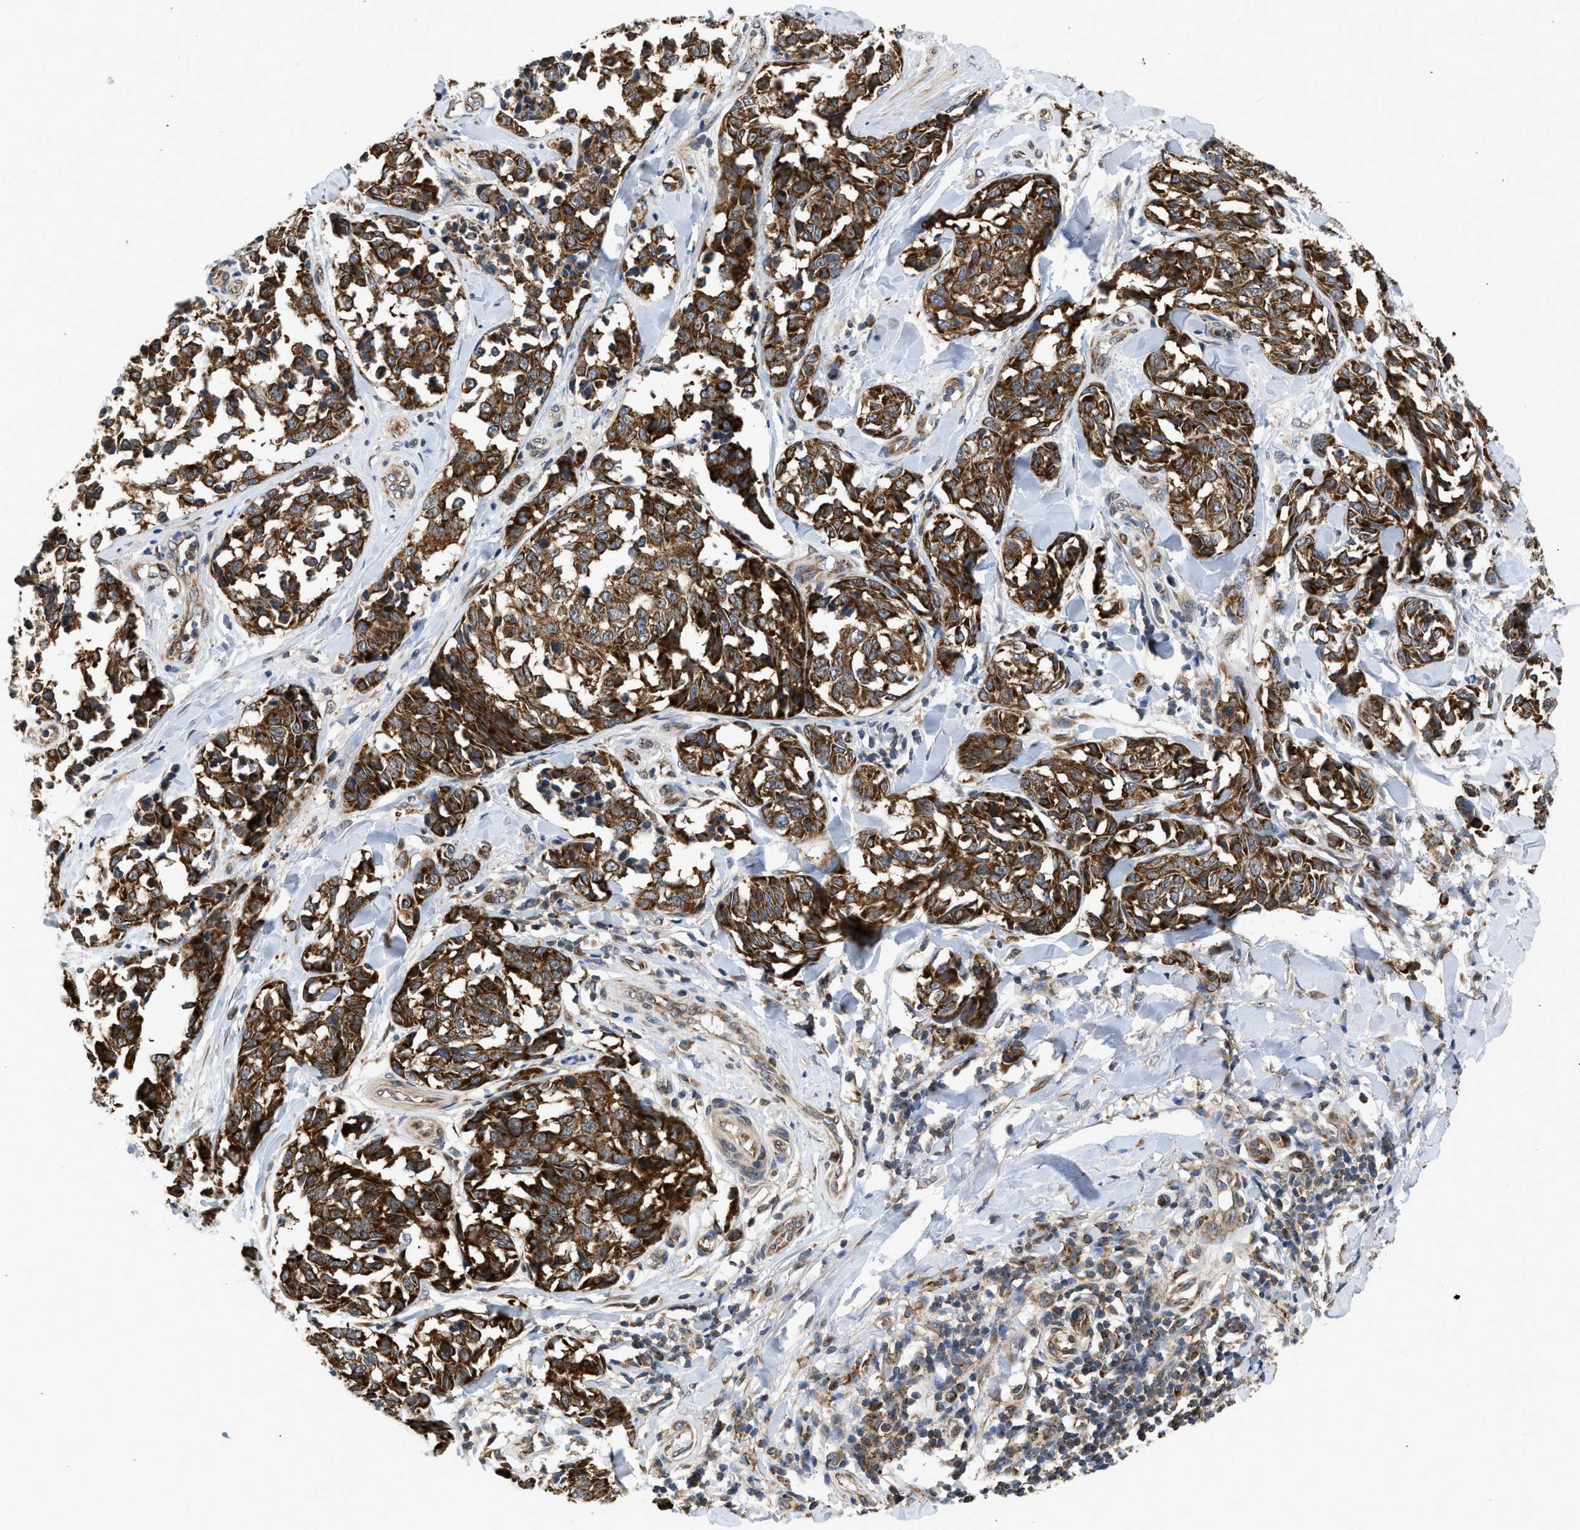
{"staining": {"intensity": "strong", "quantity": ">75%", "location": "cytoplasmic/membranous"}, "tissue": "melanoma", "cell_type": "Tumor cells", "image_type": "cancer", "snomed": [{"axis": "morphology", "description": "Malignant melanoma, NOS"}, {"axis": "topography", "description": "Skin"}], "caption": "Immunohistochemical staining of melanoma displays high levels of strong cytoplasmic/membranous protein expression in about >75% of tumor cells.", "gene": "POLG2", "patient": {"sex": "female", "age": 64}}